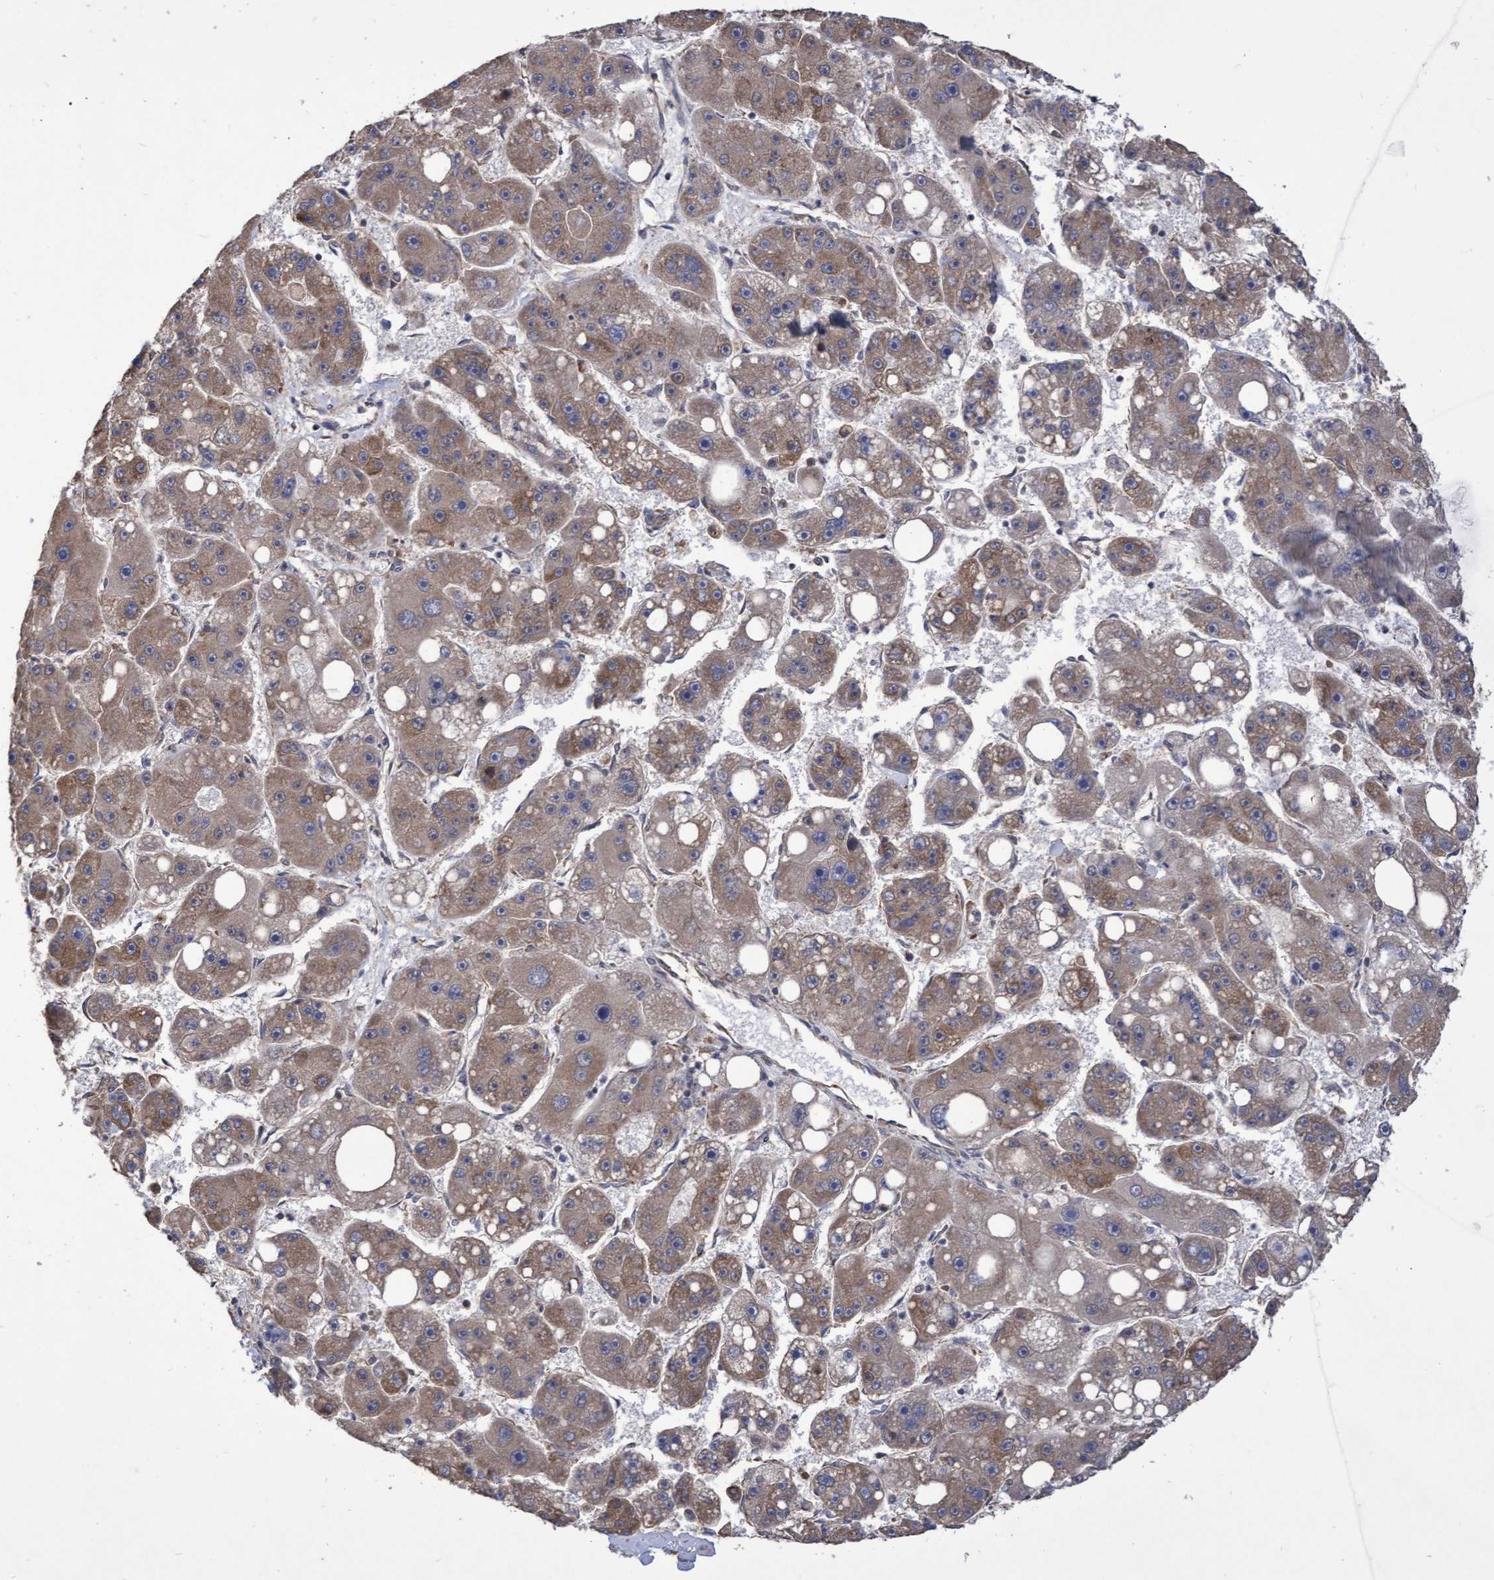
{"staining": {"intensity": "moderate", "quantity": ">75%", "location": "cytoplasmic/membranous"}, "tissue": "liver cancer", "cell_type": "Tumor cells", "image_type": "cancer", "snomed": [{"axis": "morphology", "description": "Carcinoma, Hepatocellular, NOS"}, {"axis": "topography", "description": "Liver"}], "caption": "A brown stain highlights moderate cytoplasmic/membranous staining of a protein in human hepatocellular carcinoma (liver) tumor cells.", "gene": "ABCF2", "patient": {"sex": "female", "age": 61}}